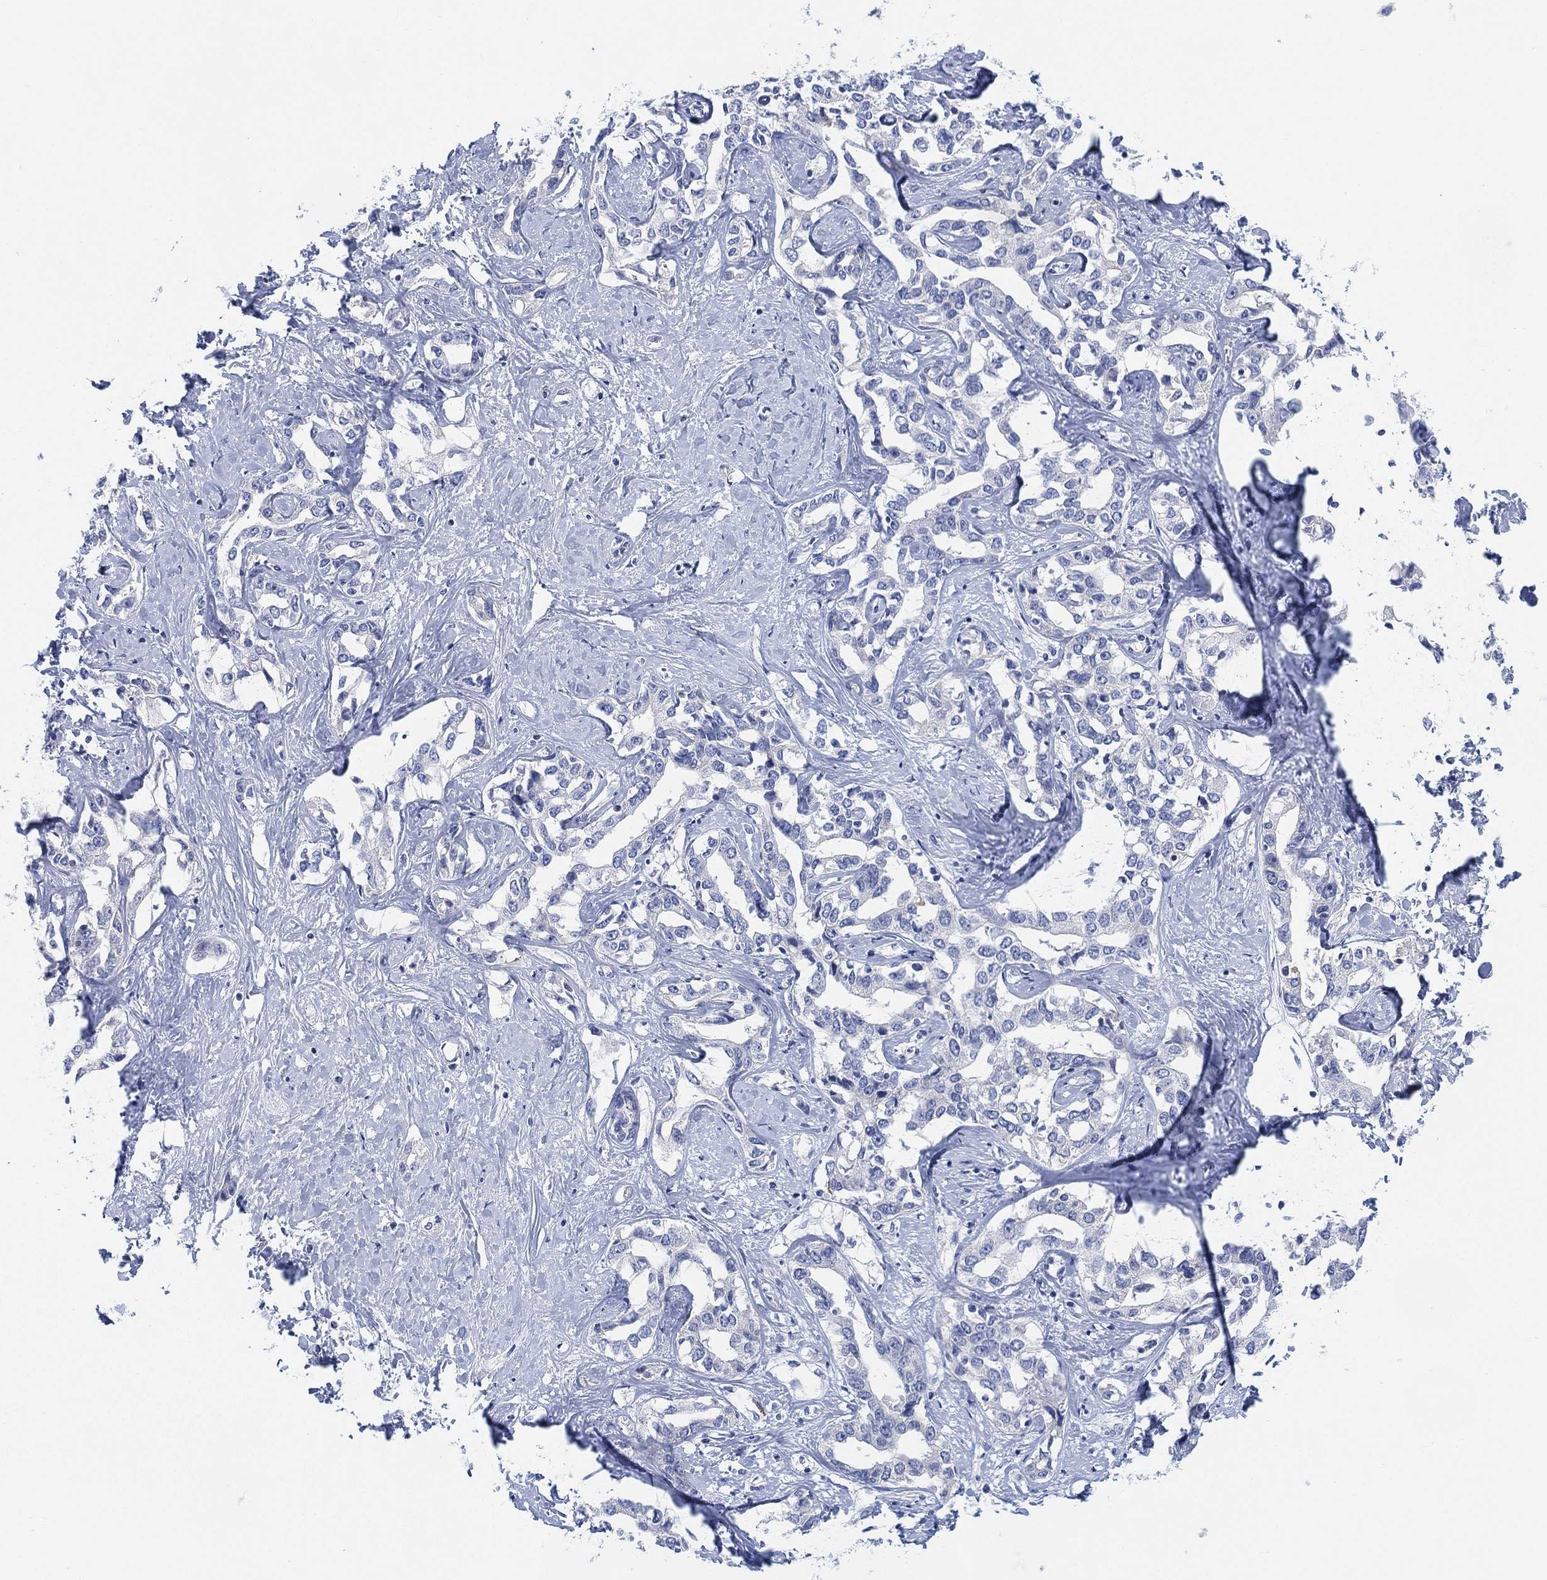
{"staining": {"intensity": "negative", "quantity": "none", "location": "none"}, "tissue": "liver cancer", "cell_type": "Tumor cells", "image_type": "cancer", "snomed": [{"axis": "morphology", "description": "Cholangiocarcinoma"}, {"axis": "topography", "description": "Liver"}], "caption": "Human liver cholangiocarcinoma stained for a protein using immunohistochemistry displays no expression in tumor cells.", "gene": "ADAD2", "patient": {"sex": "male", "age": 59}}